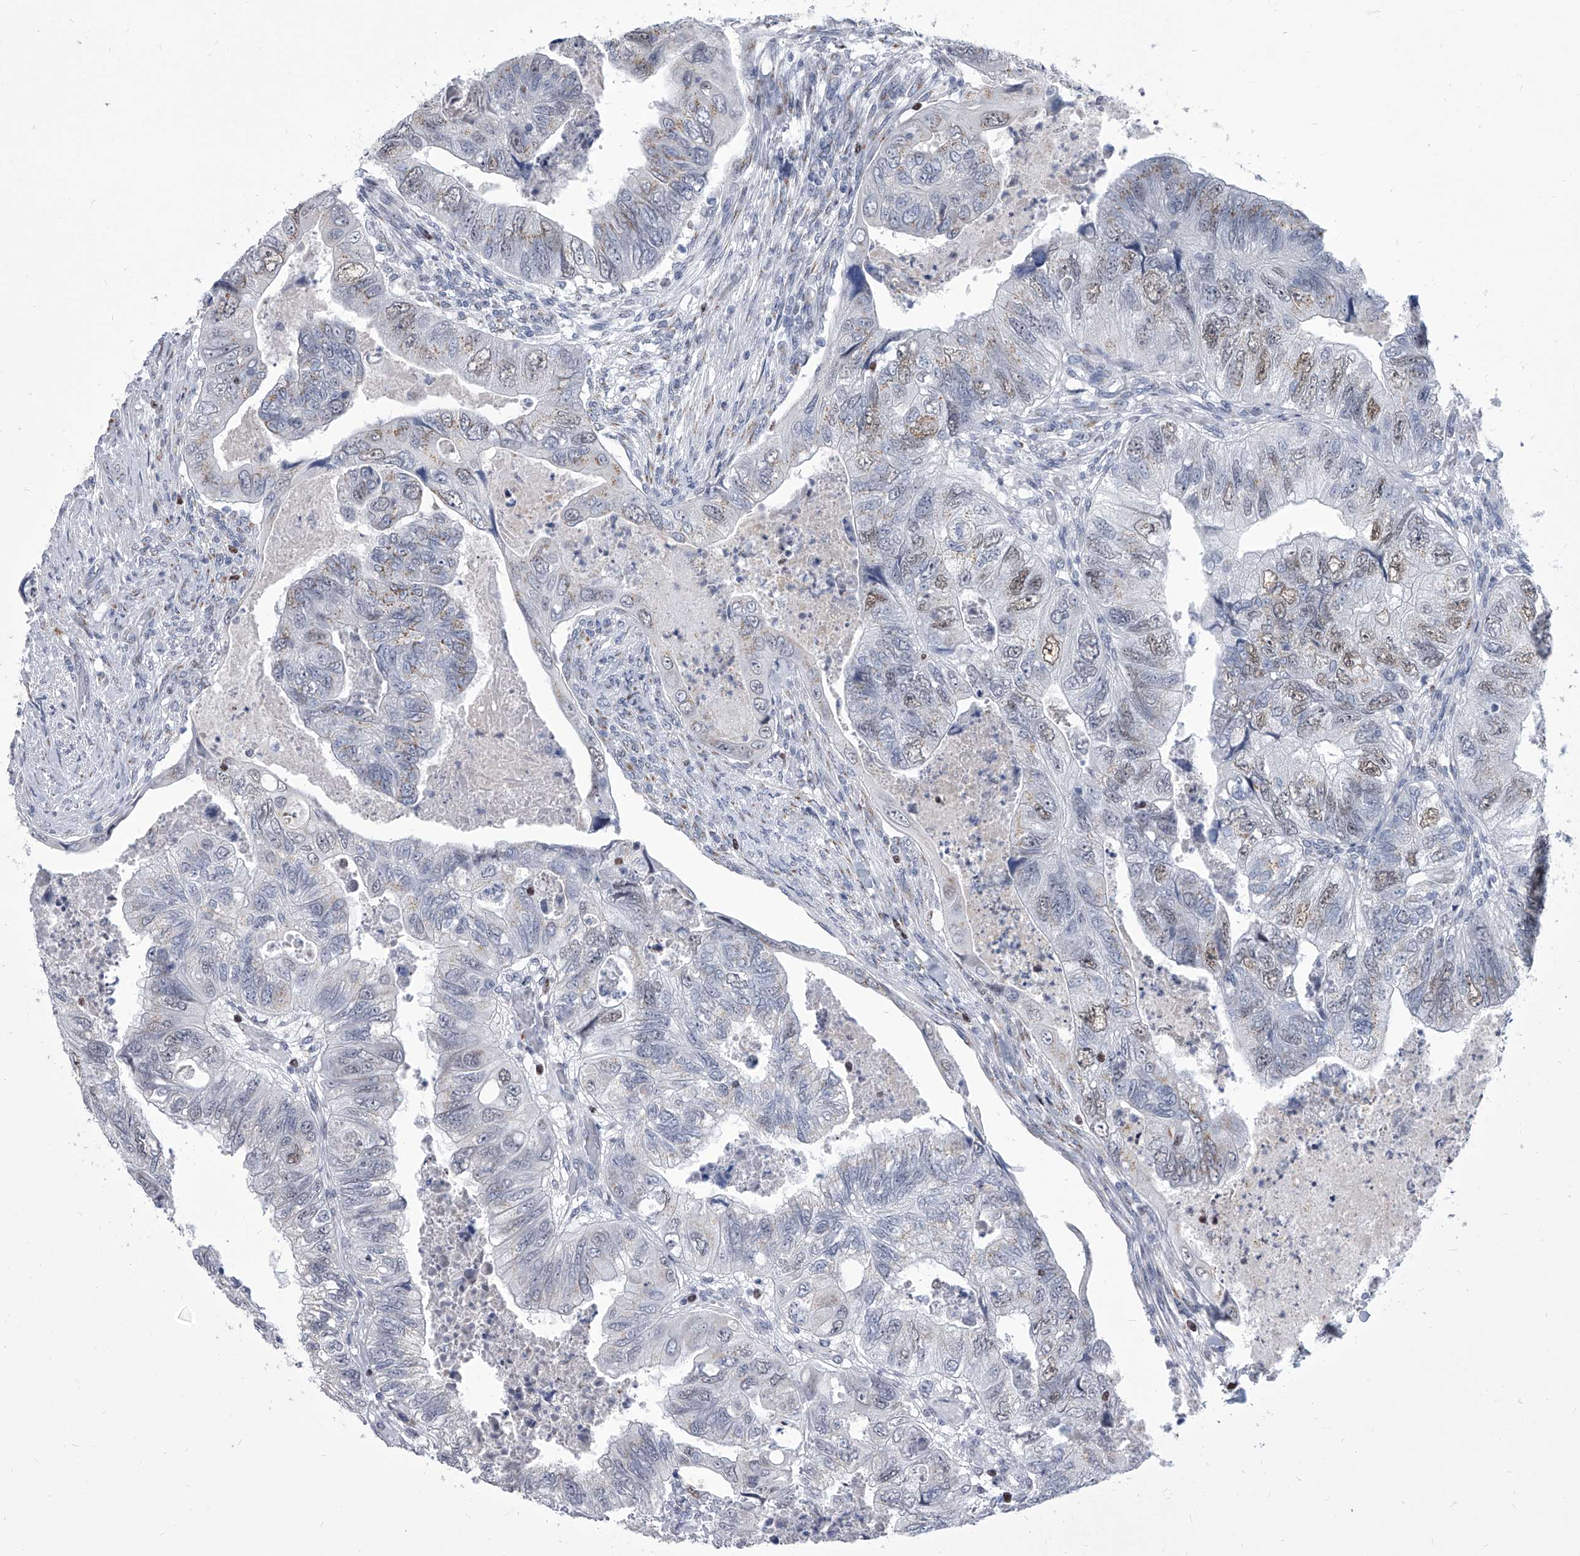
{"staining": {"intensity": "weak", "quantity": "<25%", "location": "cytoplasmic/membranous,nuclear"}, "tissue": "colorectal cancer", "cell_type": "Tumor cells", "image_type": "cancer", "snomed": [{"axis": "morphology", "description": "Adenocarcinoma, NOS"}, {"axis": "topography", "description": "Rectum"}], "caption": "Human colorectal cancer (adenocarcinoma) stained for a protein using immunohistochemistry (IHC) reveals no positivity in tumor cells.", "gene": "EVA1C", "patient": {"sex": "male", "age": 63}}